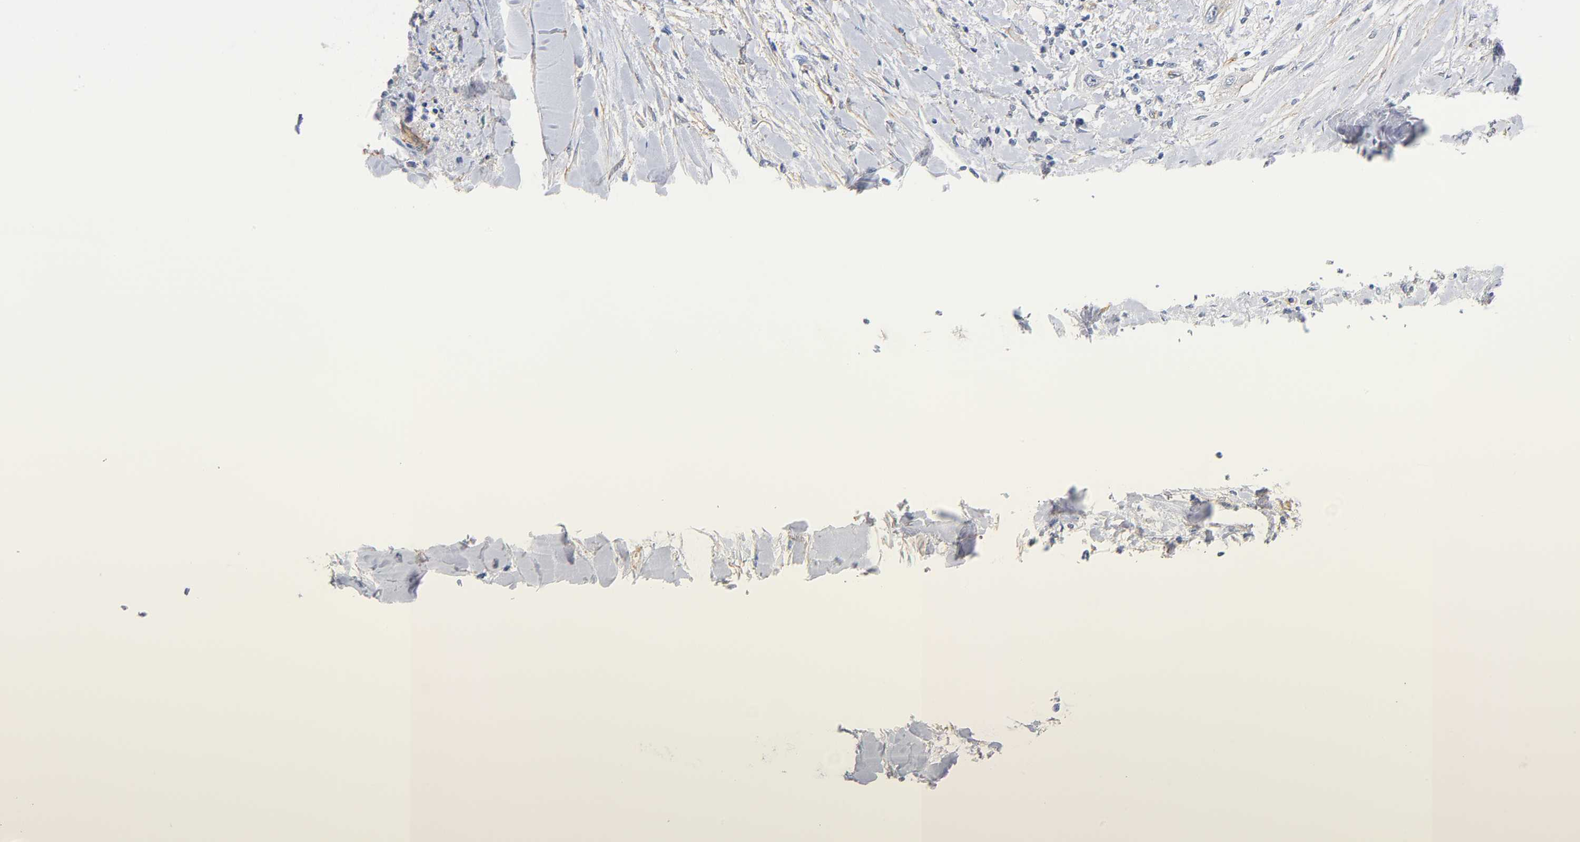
{"staining": {"intensity": "negative", "quantity": "none", "location": "none"}, "tissue": "lung cancer", "cell_type": "Tumor cells", "image_type": "cancer", "snomed": [{"axis": "morphology", "description": "Squamous cell carcinoma, NOS"}, {"axis": "topography", "description": "Lung"}], "caption": "Lung cancer (squamous cell carcinoma) was stained to show a protein in brown. There is no significant expression in tumor cells.", "gene": "SPTAN1", "patient": {"sex": "female", "age": 47}}